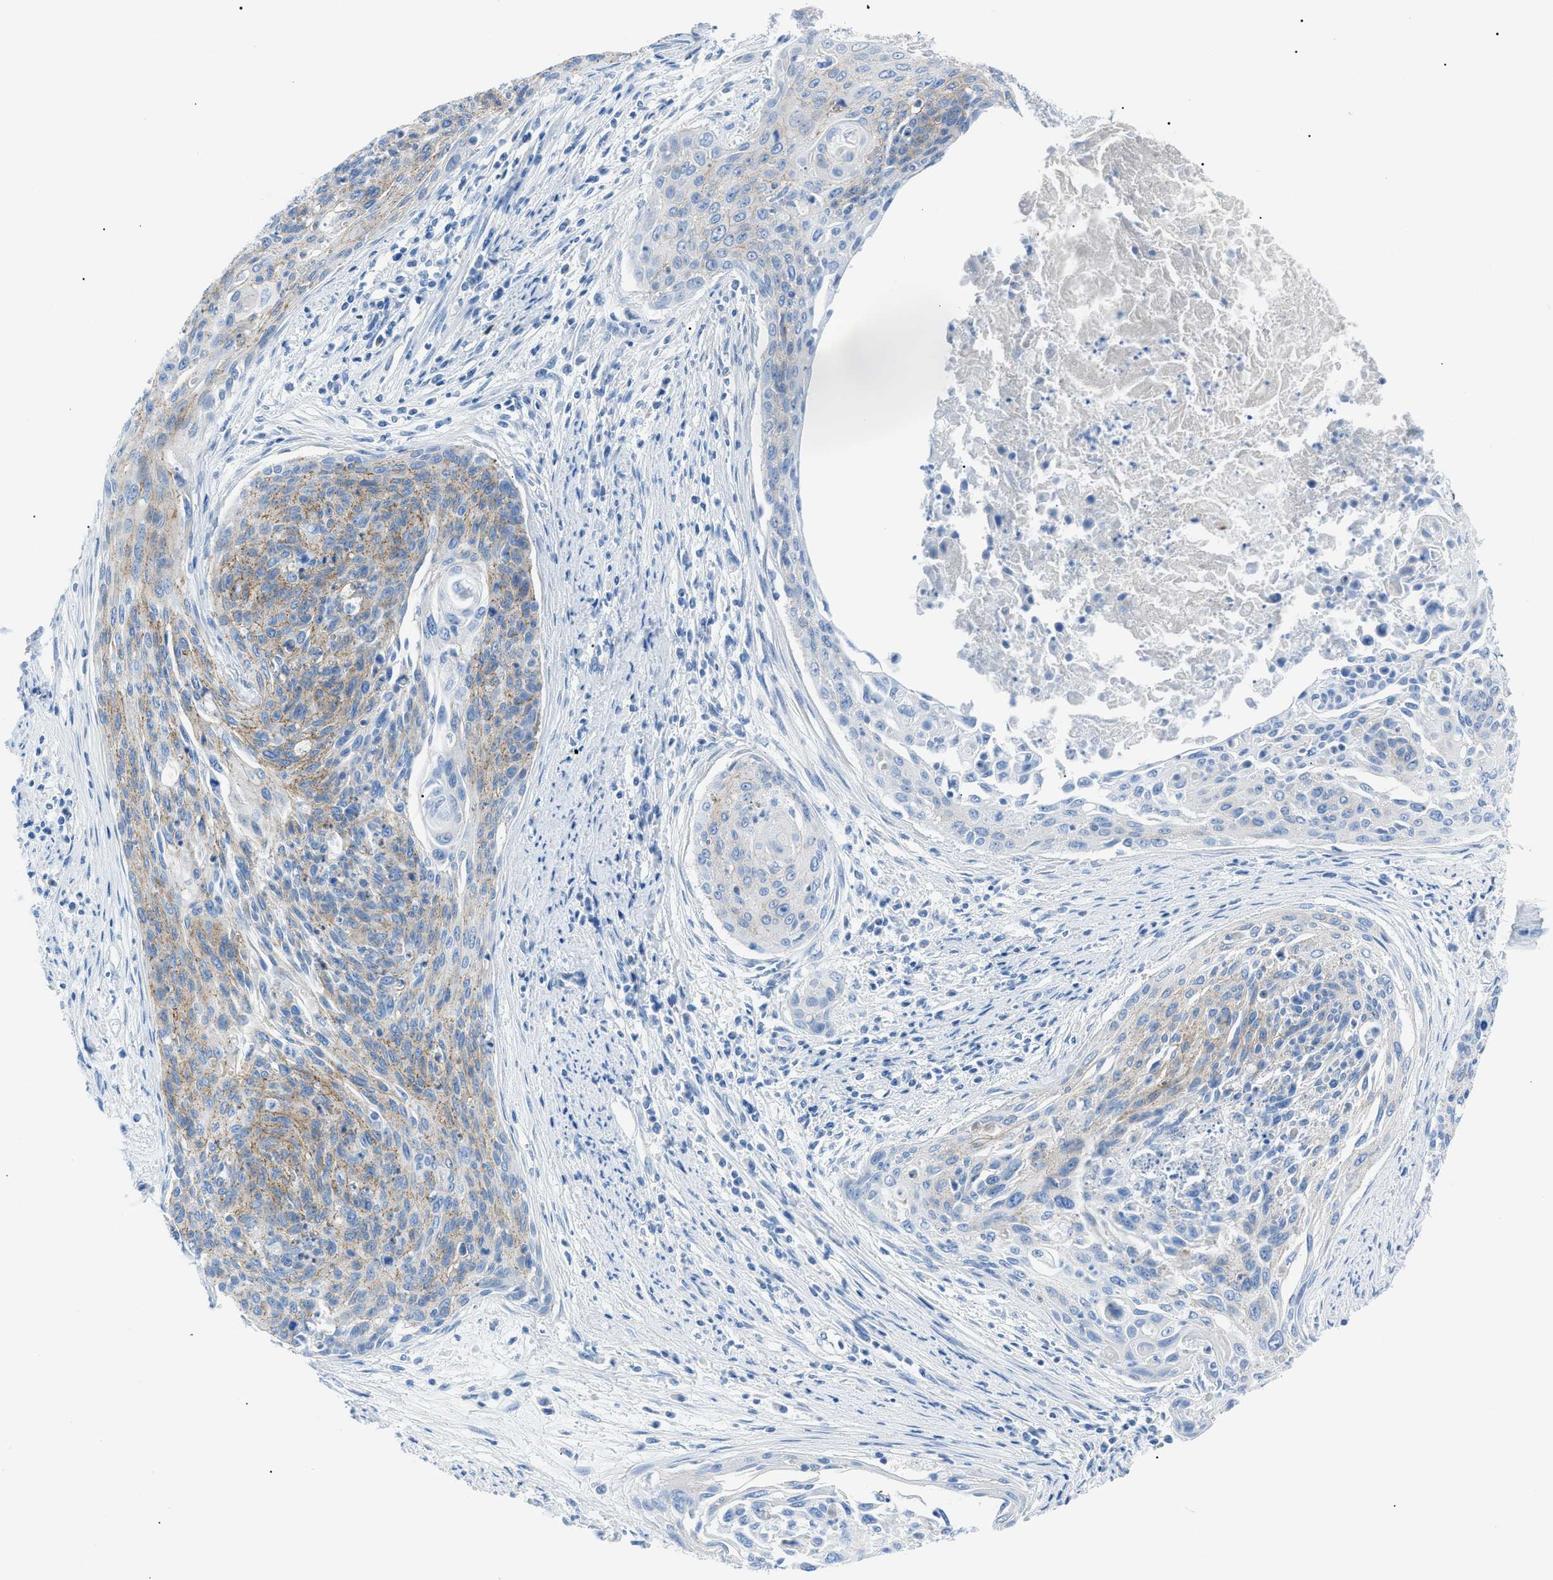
{"staining": {"intensity": "weak", "quantity": "25%-75%", "location": "cytoplasmic/membranous"}, "tissue": "cervical cancer", "cell_type": "Tumor cells", "image_type": "cancer", "snomed": [{"axis": "morphology", "description": "Squamous cell carcinoma, NOS"}, {"axis": "topography", "description": "Cervix"}], "caption": "The photomicrograph exhibits immunohistochemical staining of cervical cancer. There is weak cytoplasmic/membranous positivity is identified in approximately 25%-75% of tumor cells.", "gene": "ZDHHC24", "patient": {"sex": "female", "age": 55}}